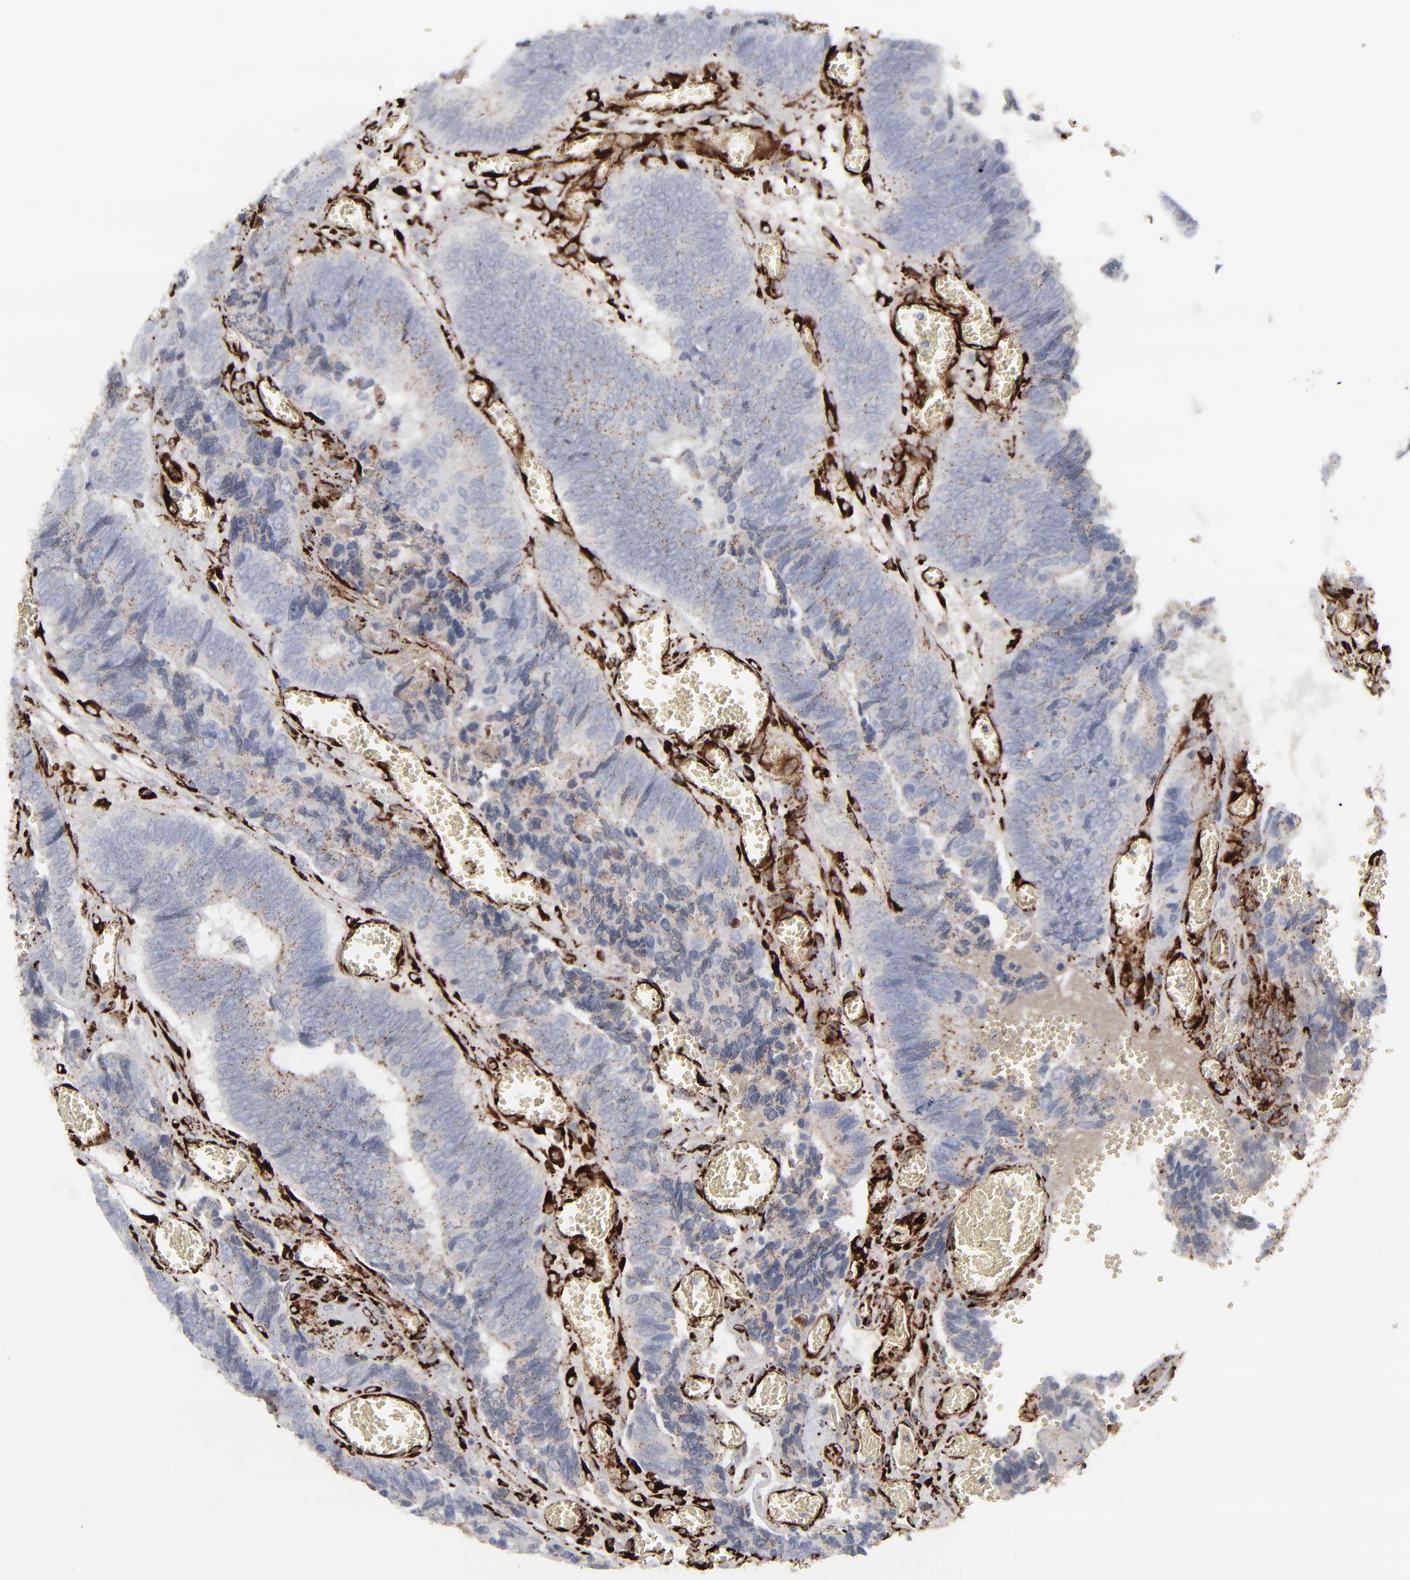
{"staining": {"intensity": "negative", "quantity": "none", "location": "none"}, "tissue": "colorectal cancer", "cell_type": "Tumor cells", "image_type": "cancer", "snomed": [{"axis": "morphology", "description": "Adenocarcinoma, NOS"}, {"axis": "topography", "description": "Colon"}], "caption": "This is a histopathology image of immunohistochemistry staining of colorectal adenocarcinoma, which shows no positivity in tumor cells.", "gene": "SPARC", "patient": {"sex": "male", "age": 72}}